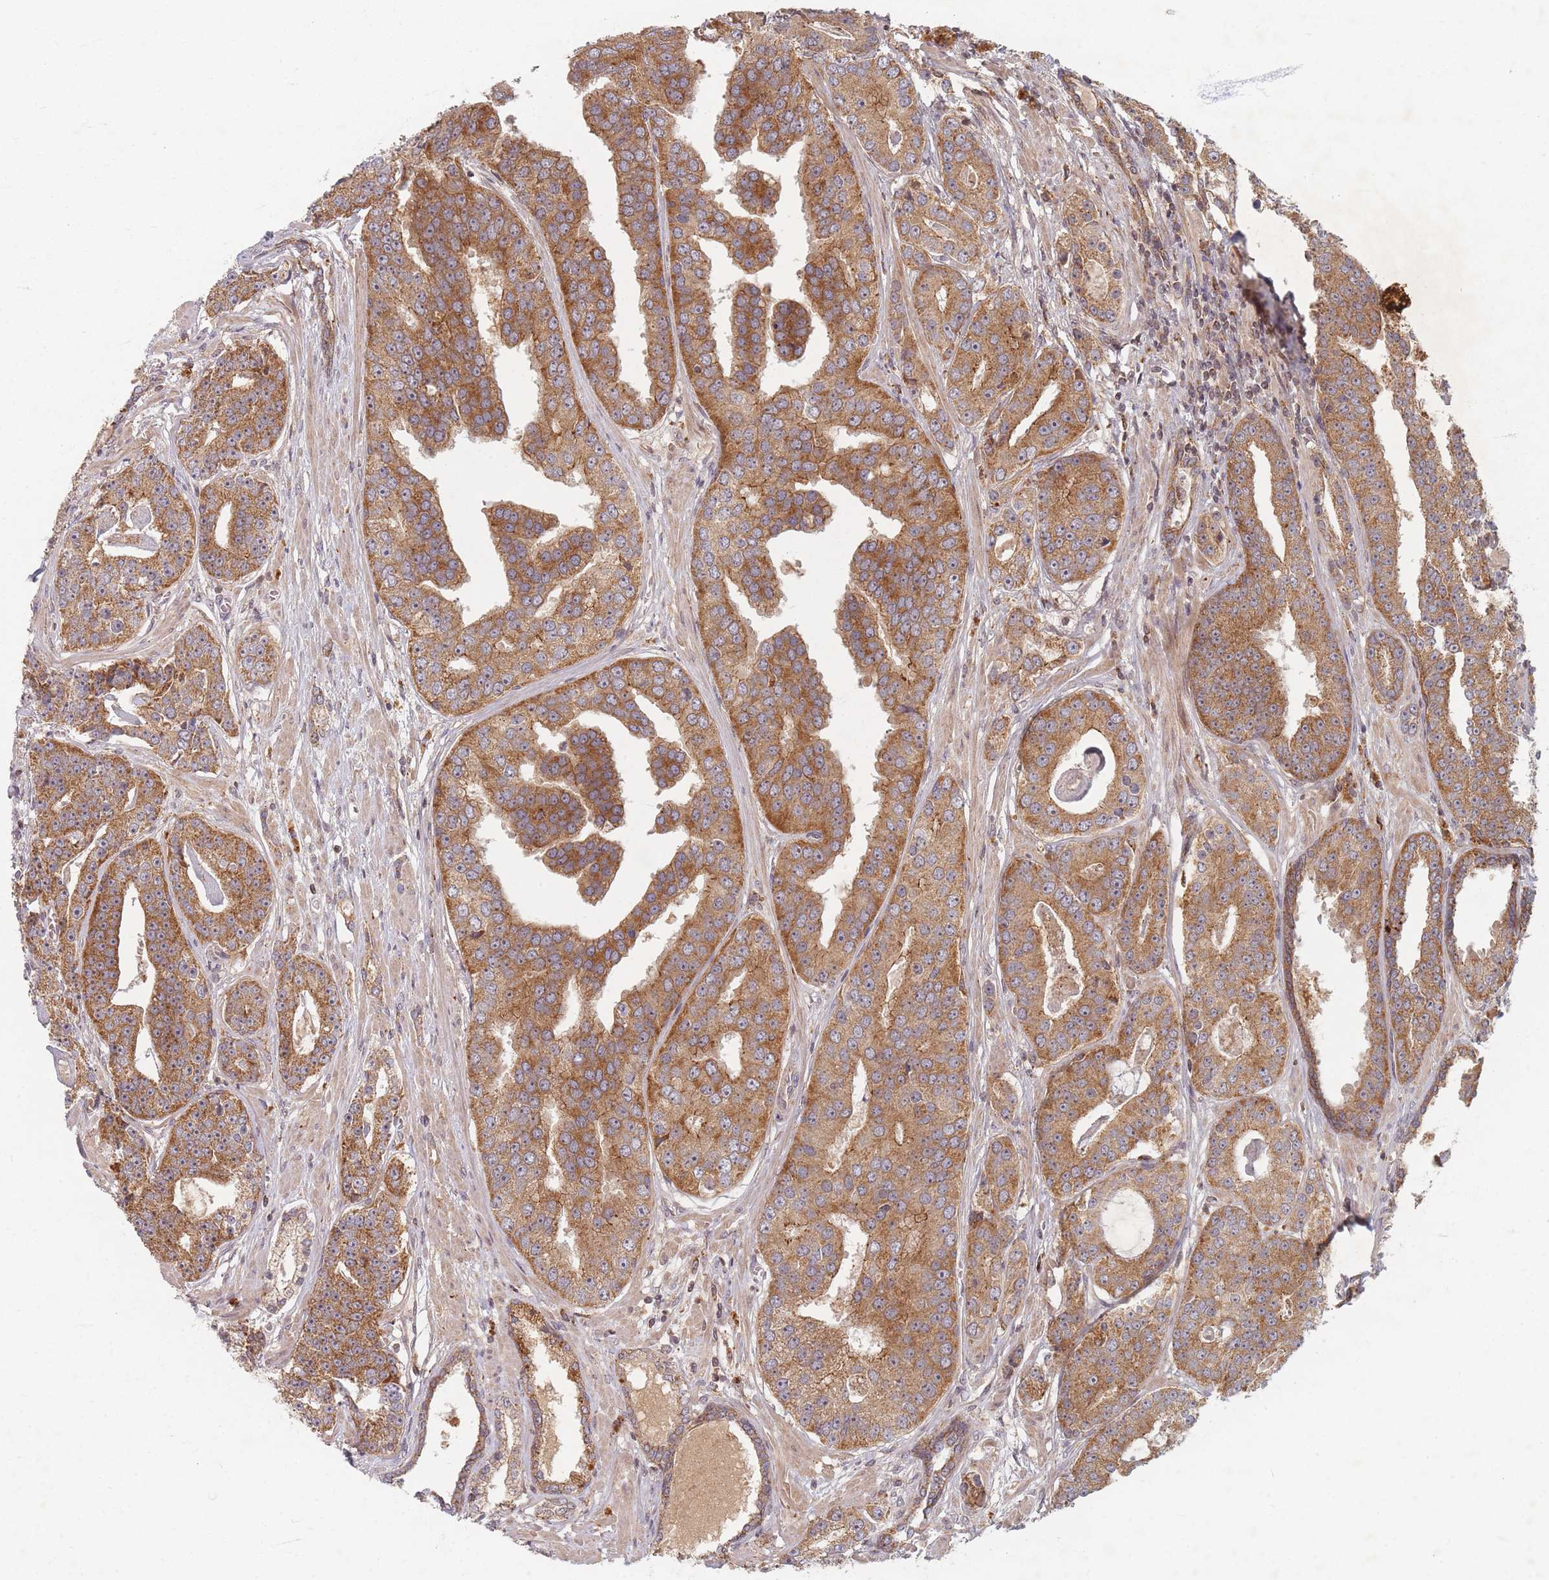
{"staining": {"intensity": "moderate", "quantity": ">75%", "location": "cytoplasmic/membranous"}, "tissue": "prostate cancer", "cell_type": "Tumor cells", "image_type": "cancer", "snomed": [{"axis": "morphology", "description": "Adenocarcinoma, High grade"}, {"axis": "topography", "description": "Prostate"}], "caption": "Approximately >75% of tumor cells in human prostate high-grade adenocarcinoma show moderate cytoplasmic/membranous protein positivity as visualized by brown immunohistochemical staining.", "gene": "RADX", "patient": {"sex": "male", "age": 71}}